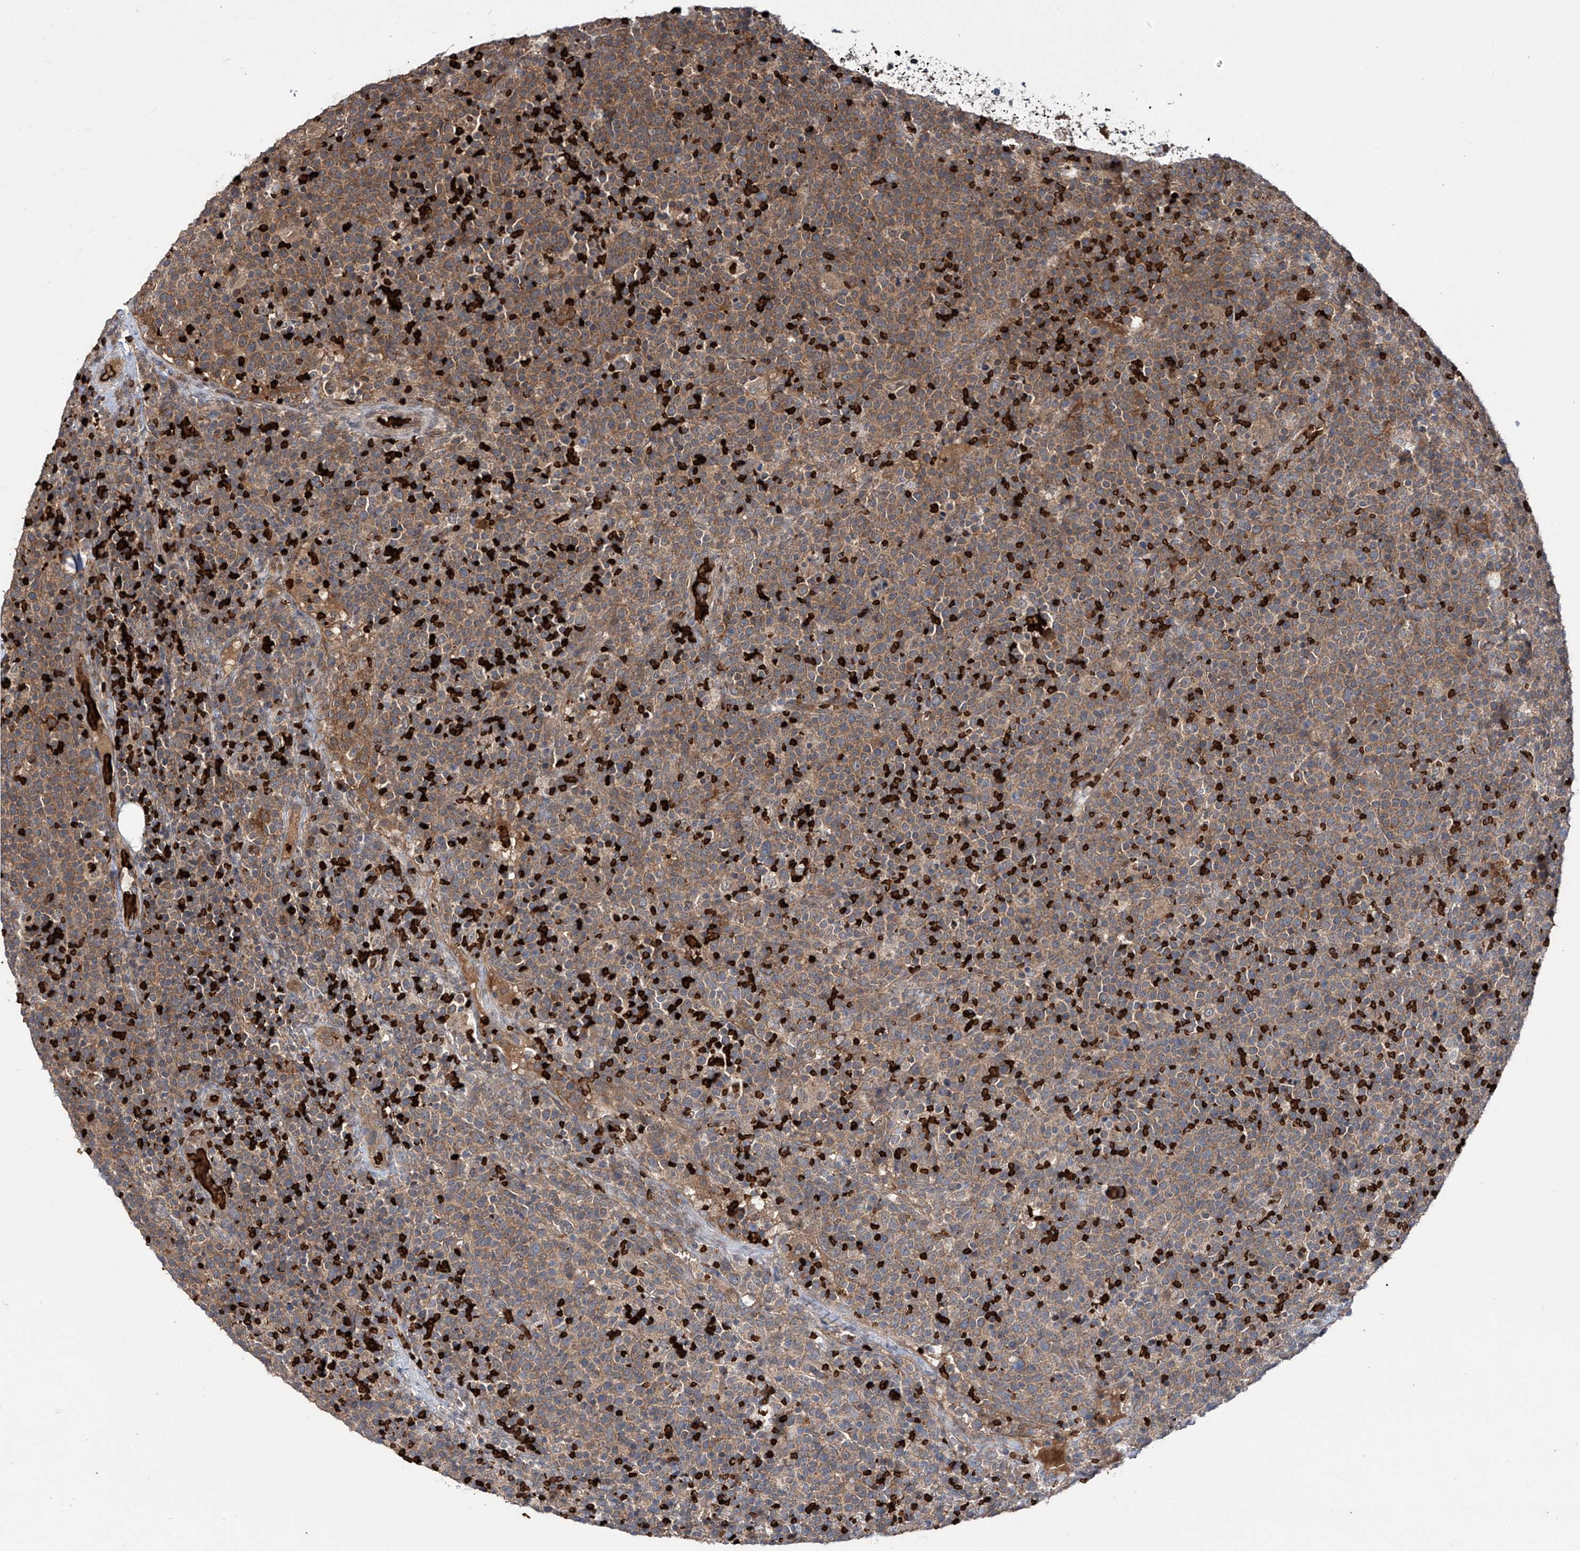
{"staining": {"intensity": "moderate", "quantity": ">75%", "location": "cytoplasmic/membranous"}, "tissue": "lymphoma", "cell_type": "Tumor cells", "image_type": "cancer", "snomed": [{"axis": "morphology", "description": "Malignant lymphoma, non-Hodgkin's type, High grade"}, {"axis": "topography", "description": "Lymph node"}], "caption": "This histopathology image displays IHC staining of human lymphoma, with medium moderate cytoplasmic/membranous expression in about >75% of tumor cells.", "gene": "ZDHHC9", "patient": {"sex": "male", "age": 61}}